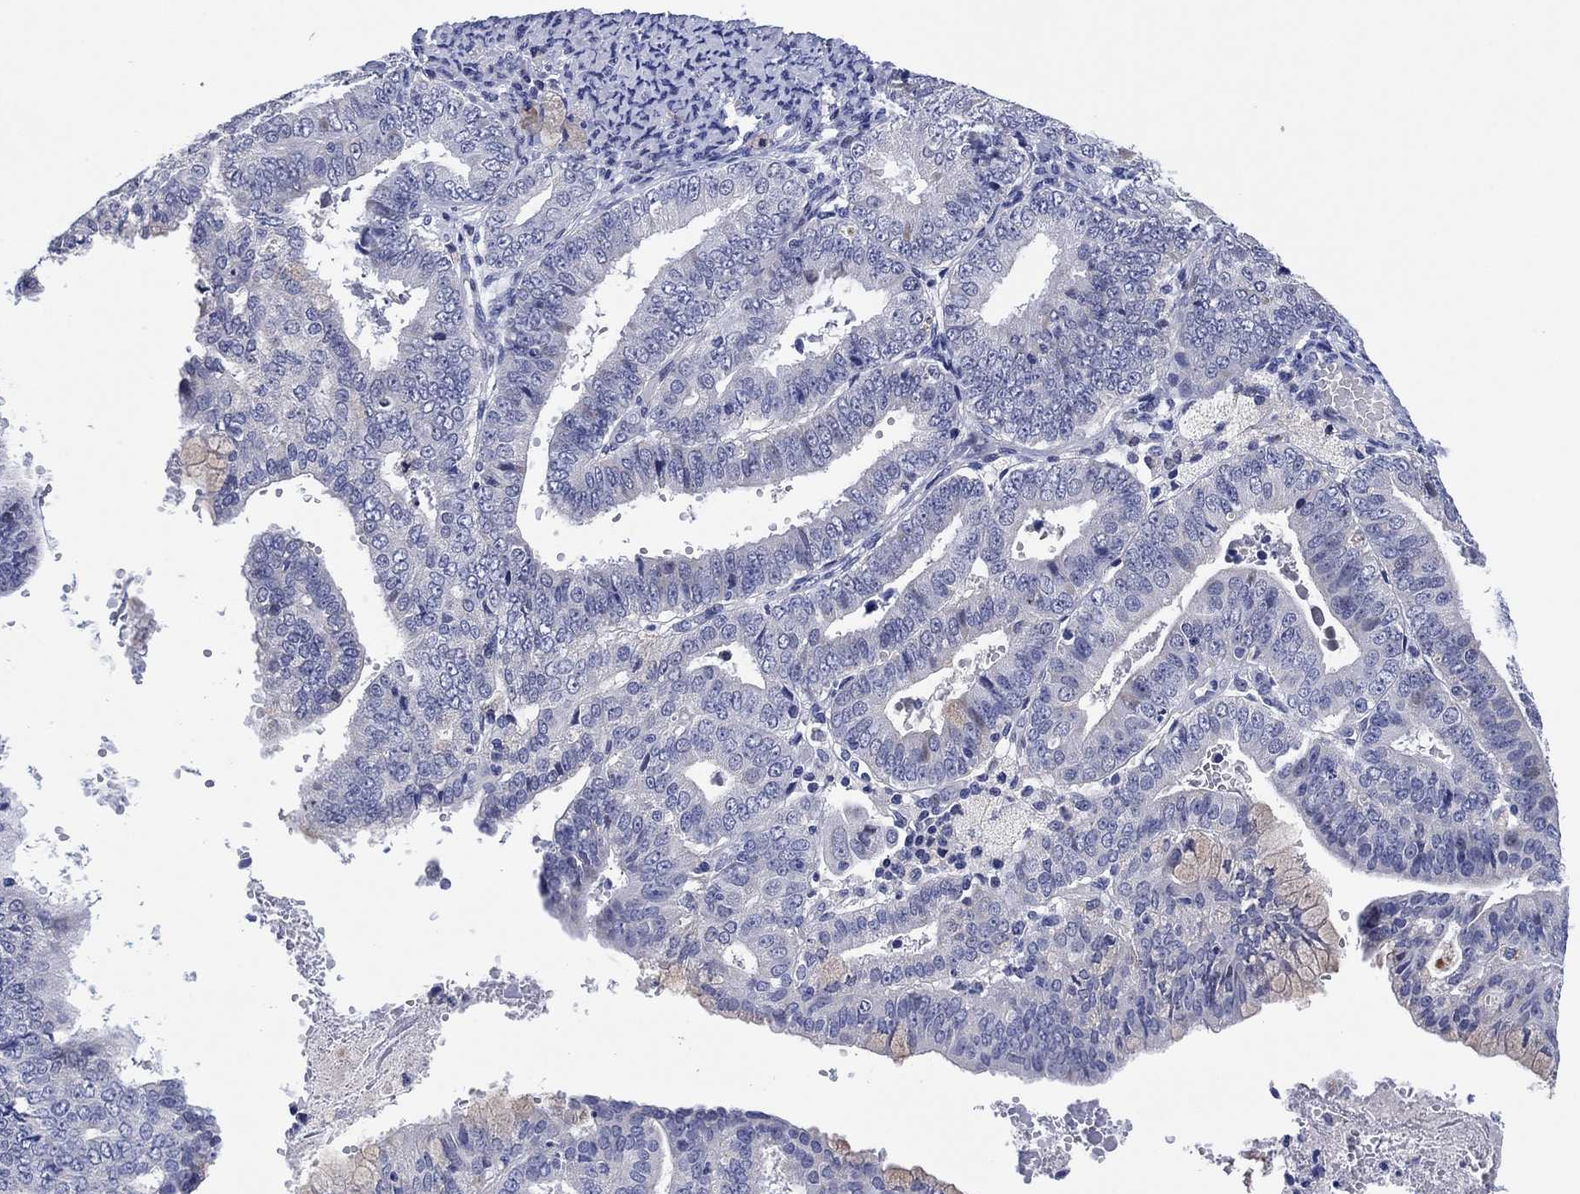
{"staining": {"intensity": "negative", "quantity": "none", "location": "none"}, "tissue": "endometrial cancer", "cell_type": "Tumor cells", "image_type": "cancer", "snomed": [{"axis": "morphology", "description": "Adenocarcinoma, NOS"}, {"axis": "topography", "description": "Endometrium"}], "caption": "Endometrial adenocarcinoma stained for a protein using immunohistochemistry (IHC) displays no staining tumor cells.", "gene": "CLIP3", "patient": {"sex": "female", "age": 63}}